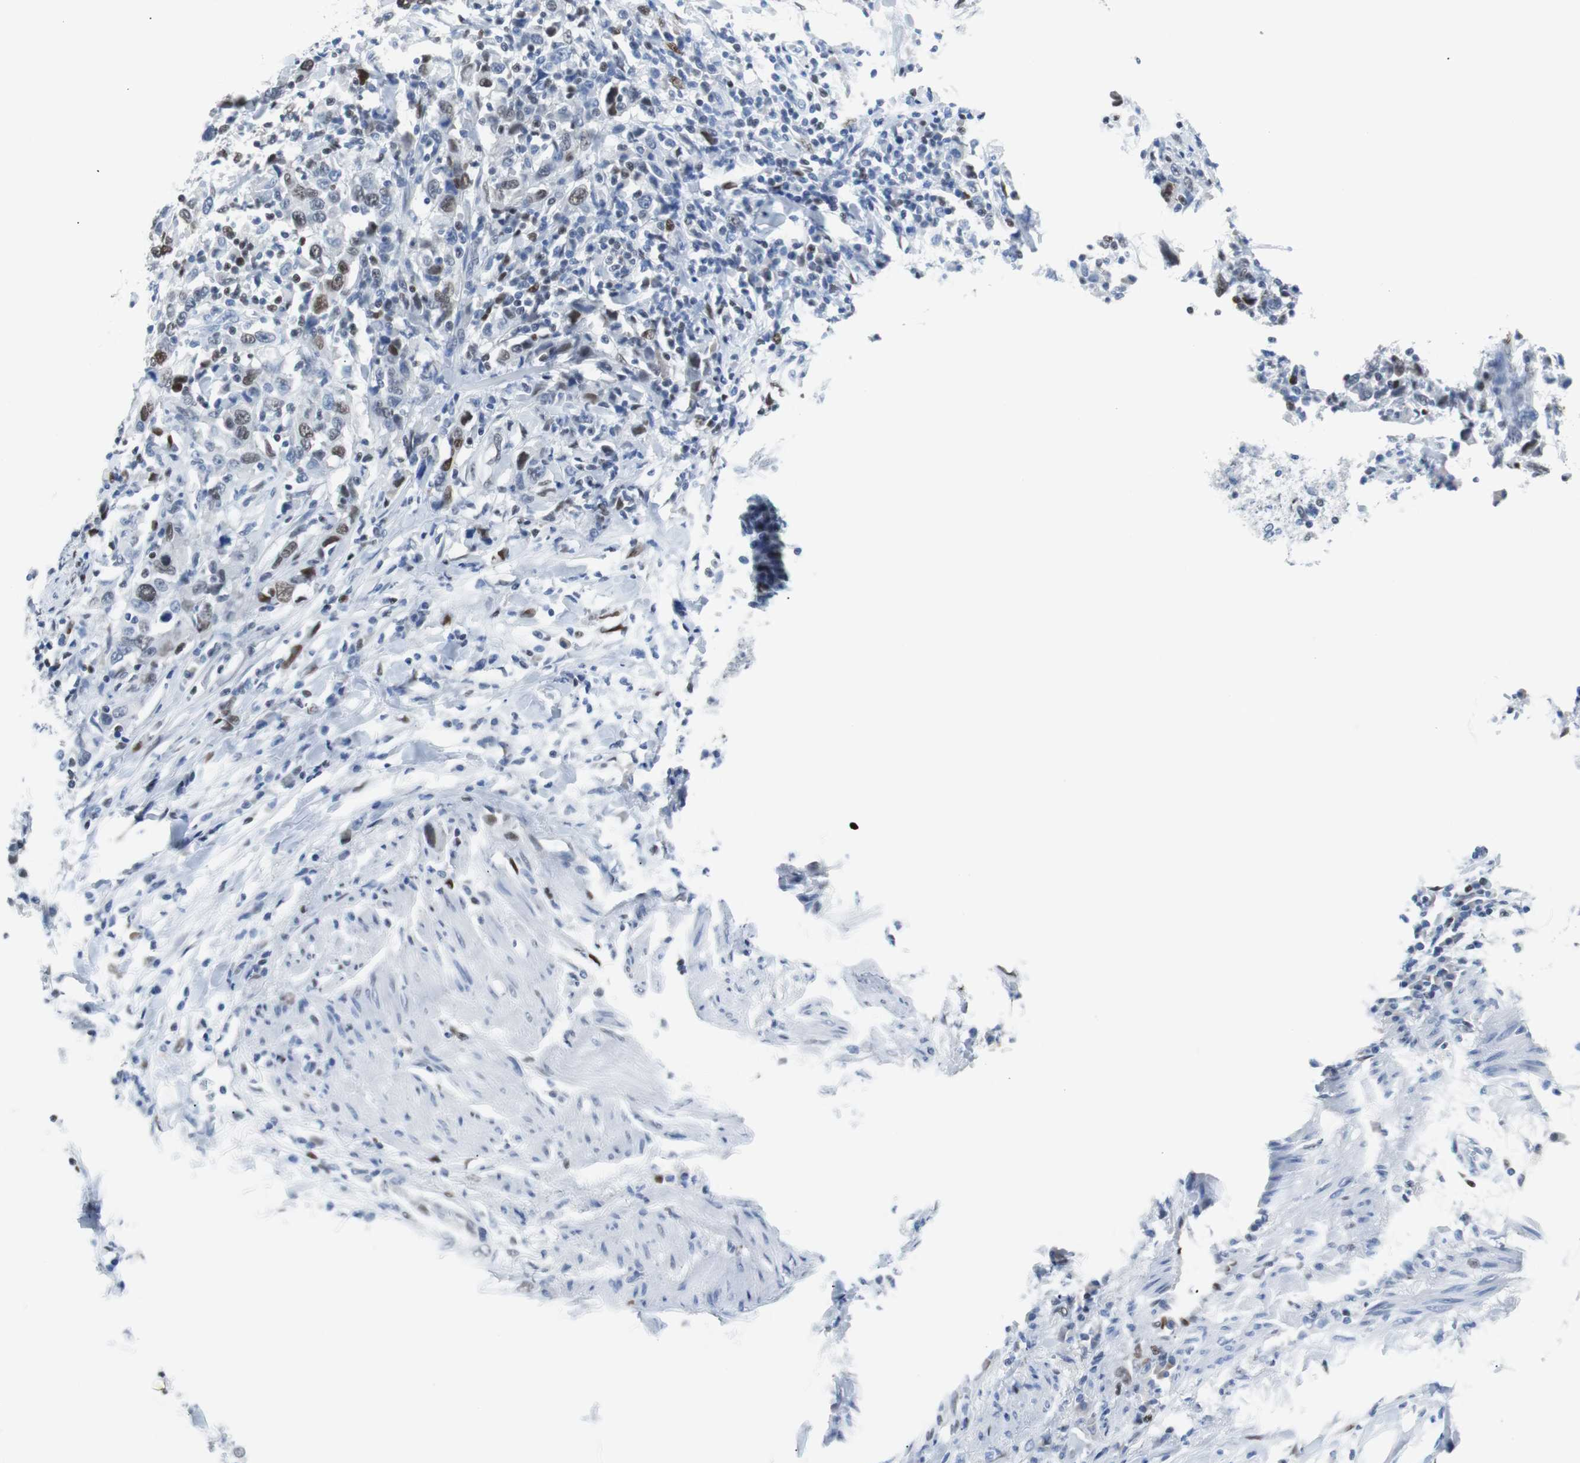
{"staining": {"intensity": "moderate", "quantity": "25%-75%", "location": "nuclear"}, "tissue": "urothelial cancer", "cell_type": "Tumor cells", "image_type": "cancer", "snomed": [{"axis": "morphology", "description": "Urothelial carcinoma, High grade"}, {"axis": "topography", "description": "Urinary bladder"}], "caption": "A medium amount of moderate nuclear expression is appreciated in approximately 25%-75% of tumor cells in urothelial cancer tissue.", "gene": "JUN", "patient": {"sex": "male", "age": 61}}